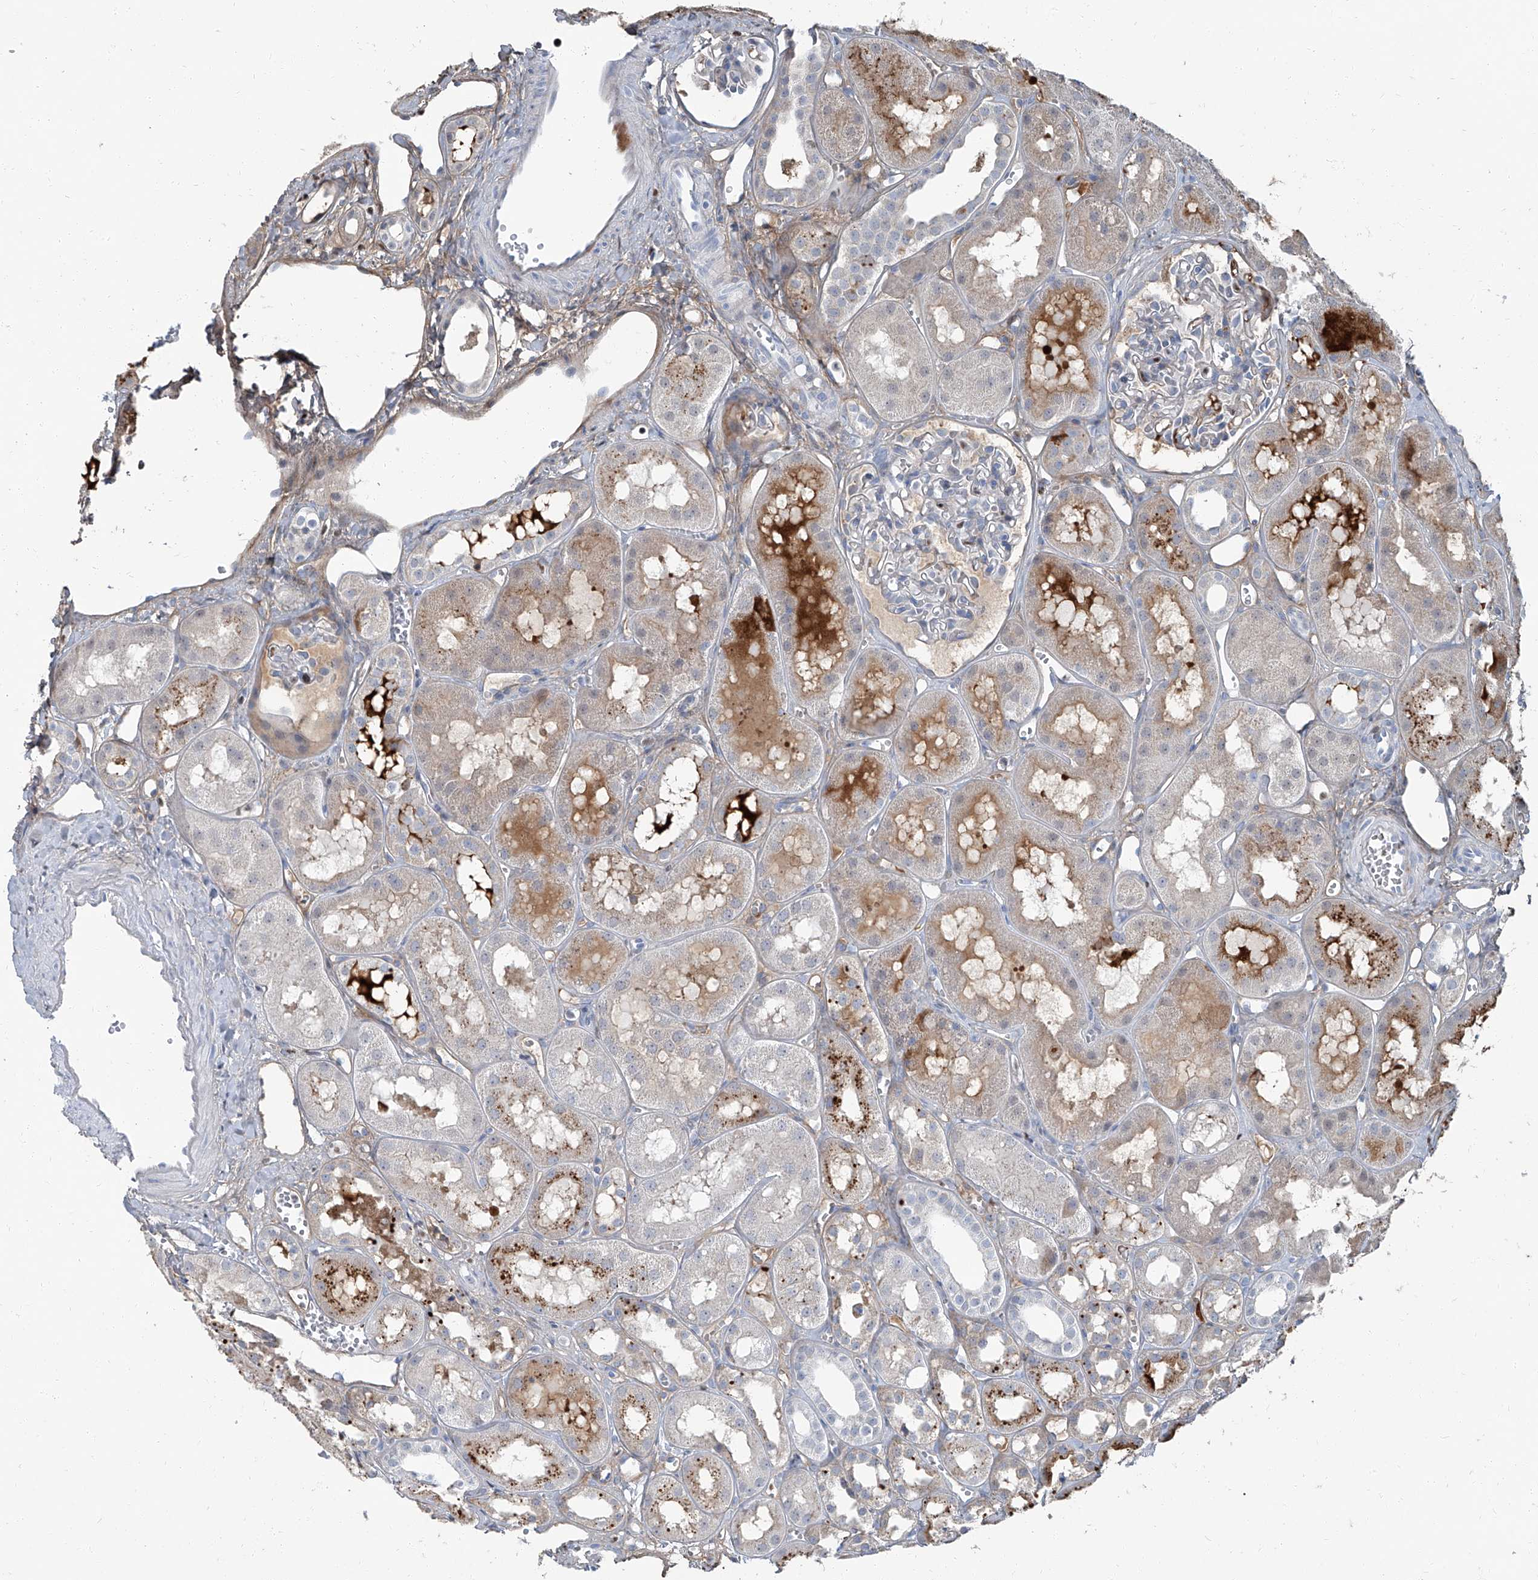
{"staining": {"intensity": "negative", "quantity": "none", "location": "none"}, "tissue": "kidney", "cell_type": "Cells in glomeruli", "image_type": "normal", "snomed": [{"axis": "morphology", "description": "Normal tissue, NOS"}, {"axis": "topography", "description": "Kidney"}], "caption": "Unremarkable kidney was stained to show a protein in brown. There is no significant expression in cells in glomeruli. Brightfield microscopy of IHC stained with DAB (brown) and hematoxylin (blue), captured at high magnification.", "gene": "HOXA3", "patient": {"sex": "male", "age": 16}}